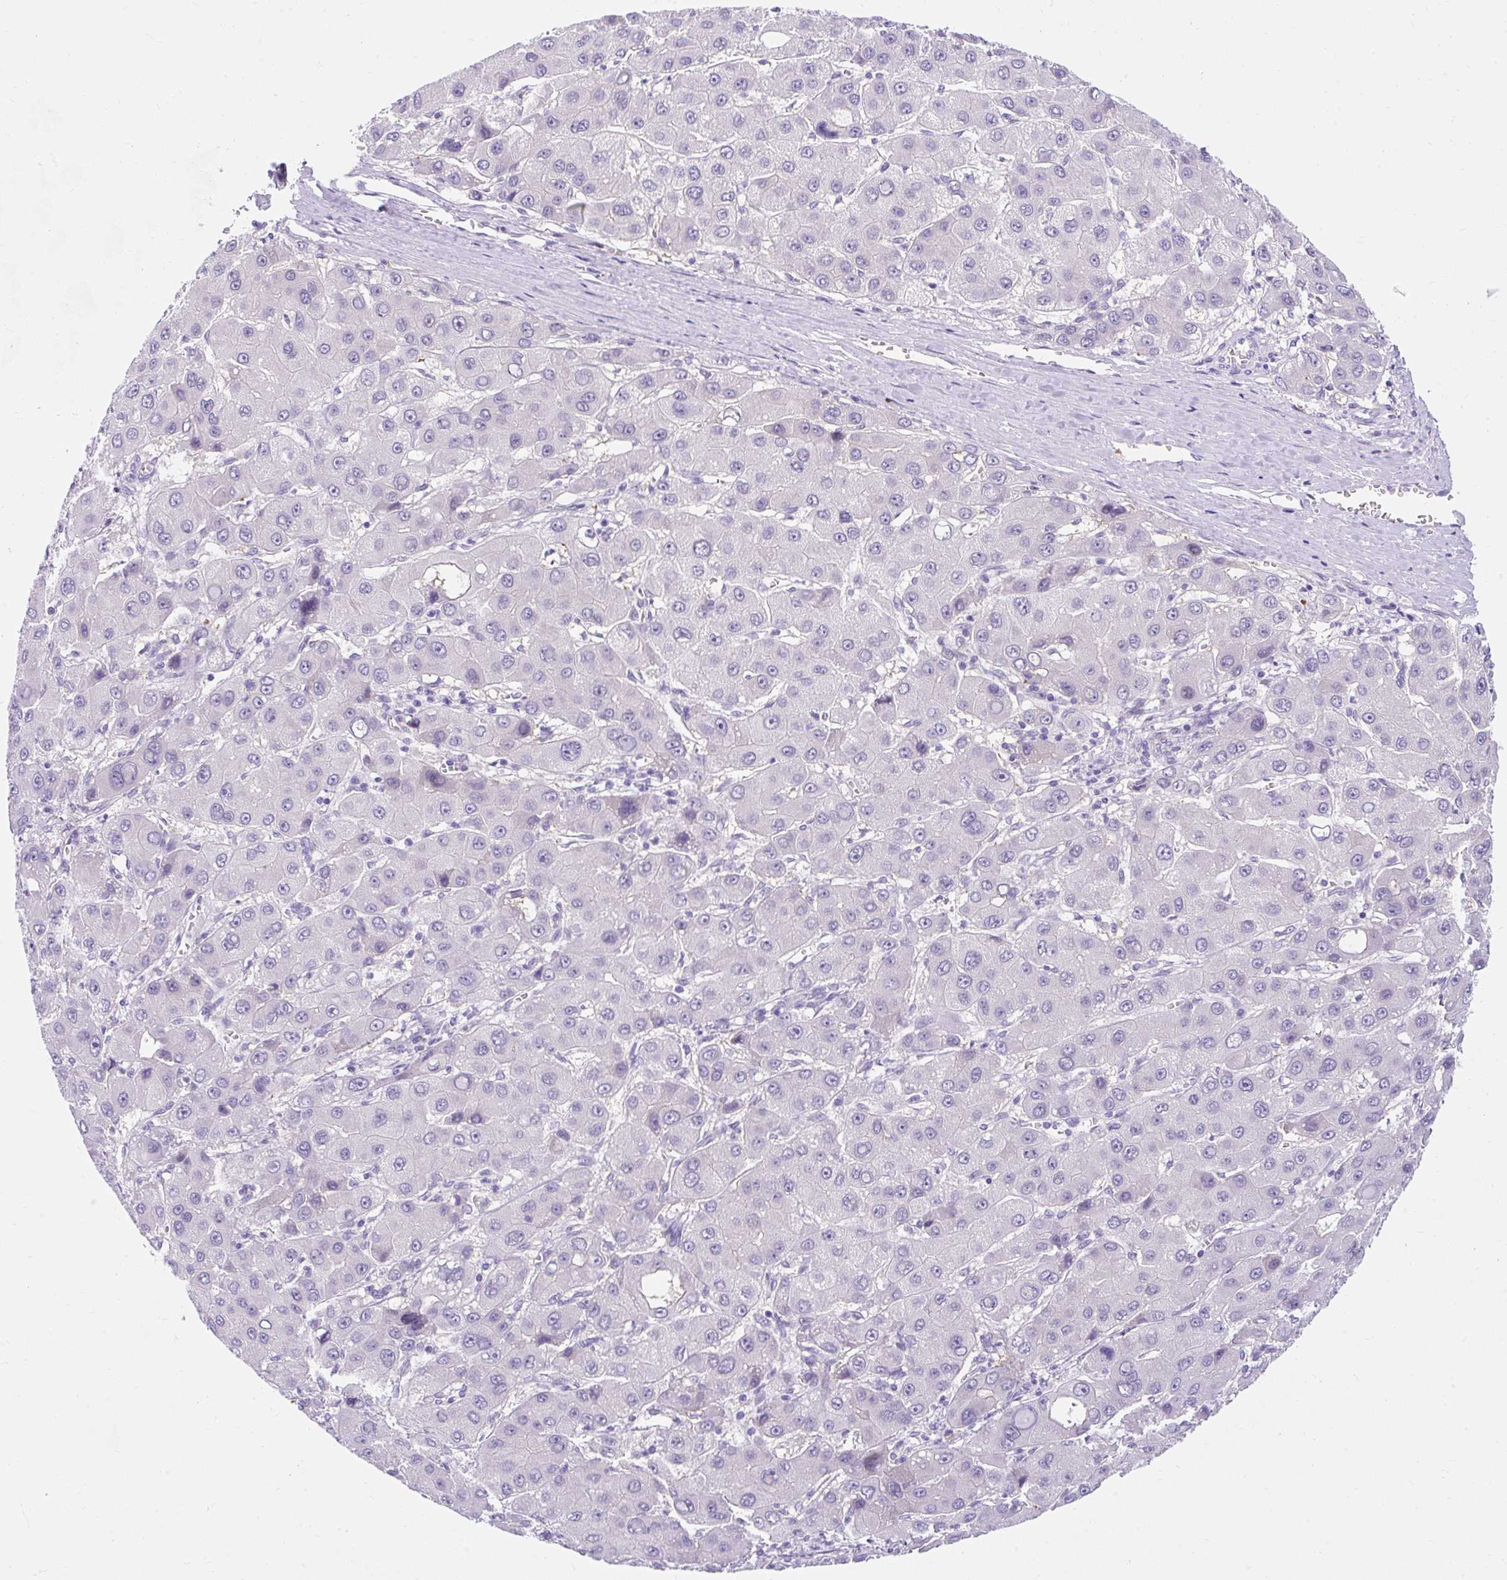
{"staining": {"intensity": "negative", "quantity": "none", "location": "none"}, "tissue": "liver cancer", "cell_type": "Tumor cells", "image_type": "cancer", "snomed": [{"axis": "morphology", "description": "Carcinoma, Hepatocellular, NOS"}, {"axis": "topography", "description": "Liver"}], "caption": "Hepatocellular carcinoma (liver) stained for a protein using immunohistochemistry demonstrates no staining tumor cells.", "gene": "GOLGA8A", "patient": {"sex": "male", "age": 55}}